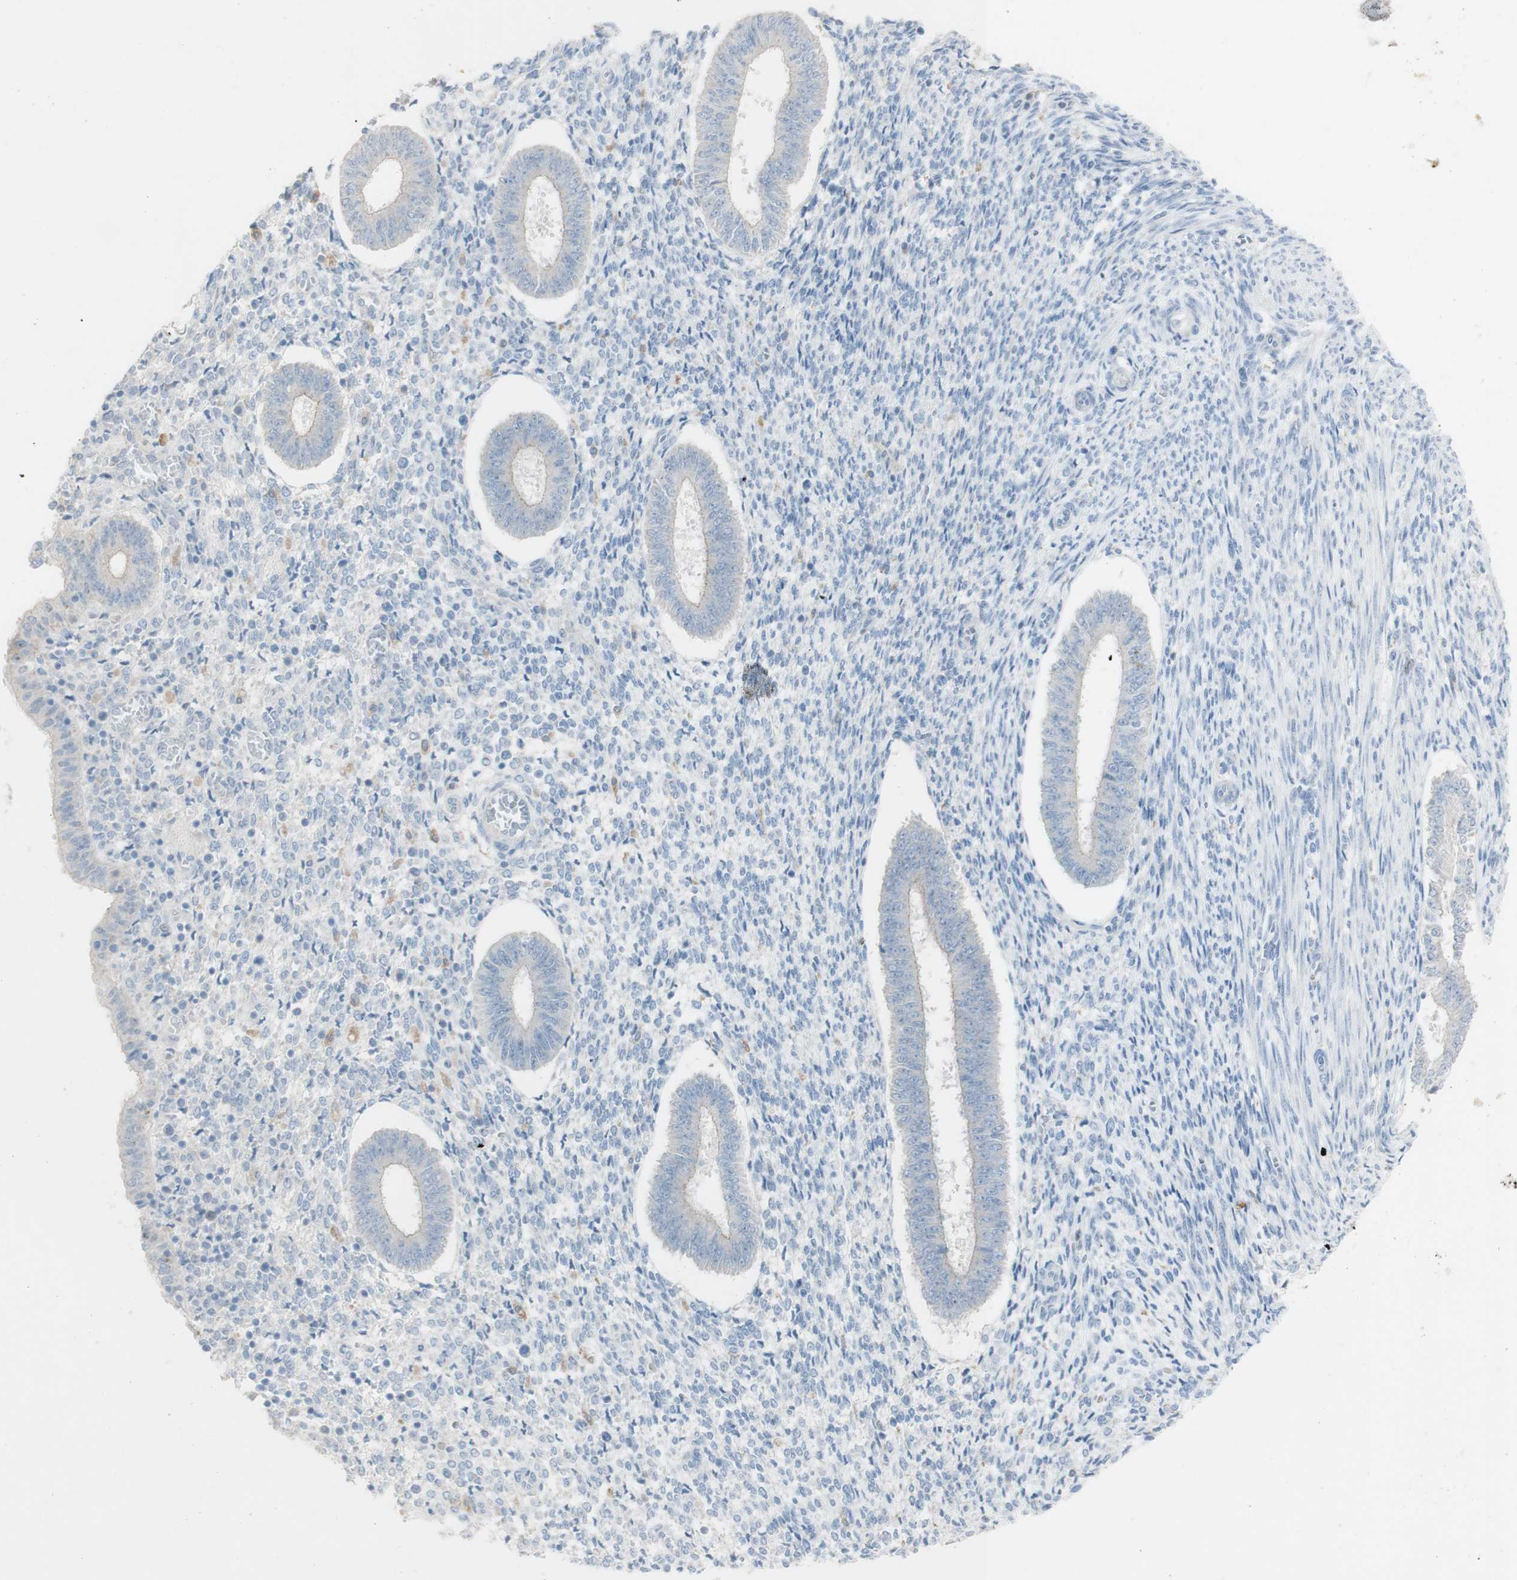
{"staining": {"intensity": "negative", "quantity": "none", "location": "none"}, "tissue": "endometrium", "cell_type": "Cells in endometrial stroma", "image_type": "normal", "snomed": [{"axis": "morphology", "description": "Normal tissue, NOS"}, {"axis": "topography", "description": "Endometrium"}], "caption": "IHC of benign endometrium displays no staining in cells in endometrial stroma. (DAB immunohistochemistry (IHC), high magnification).", "gene": "ART3", "patient": {"sex": "female", "age": 35}}